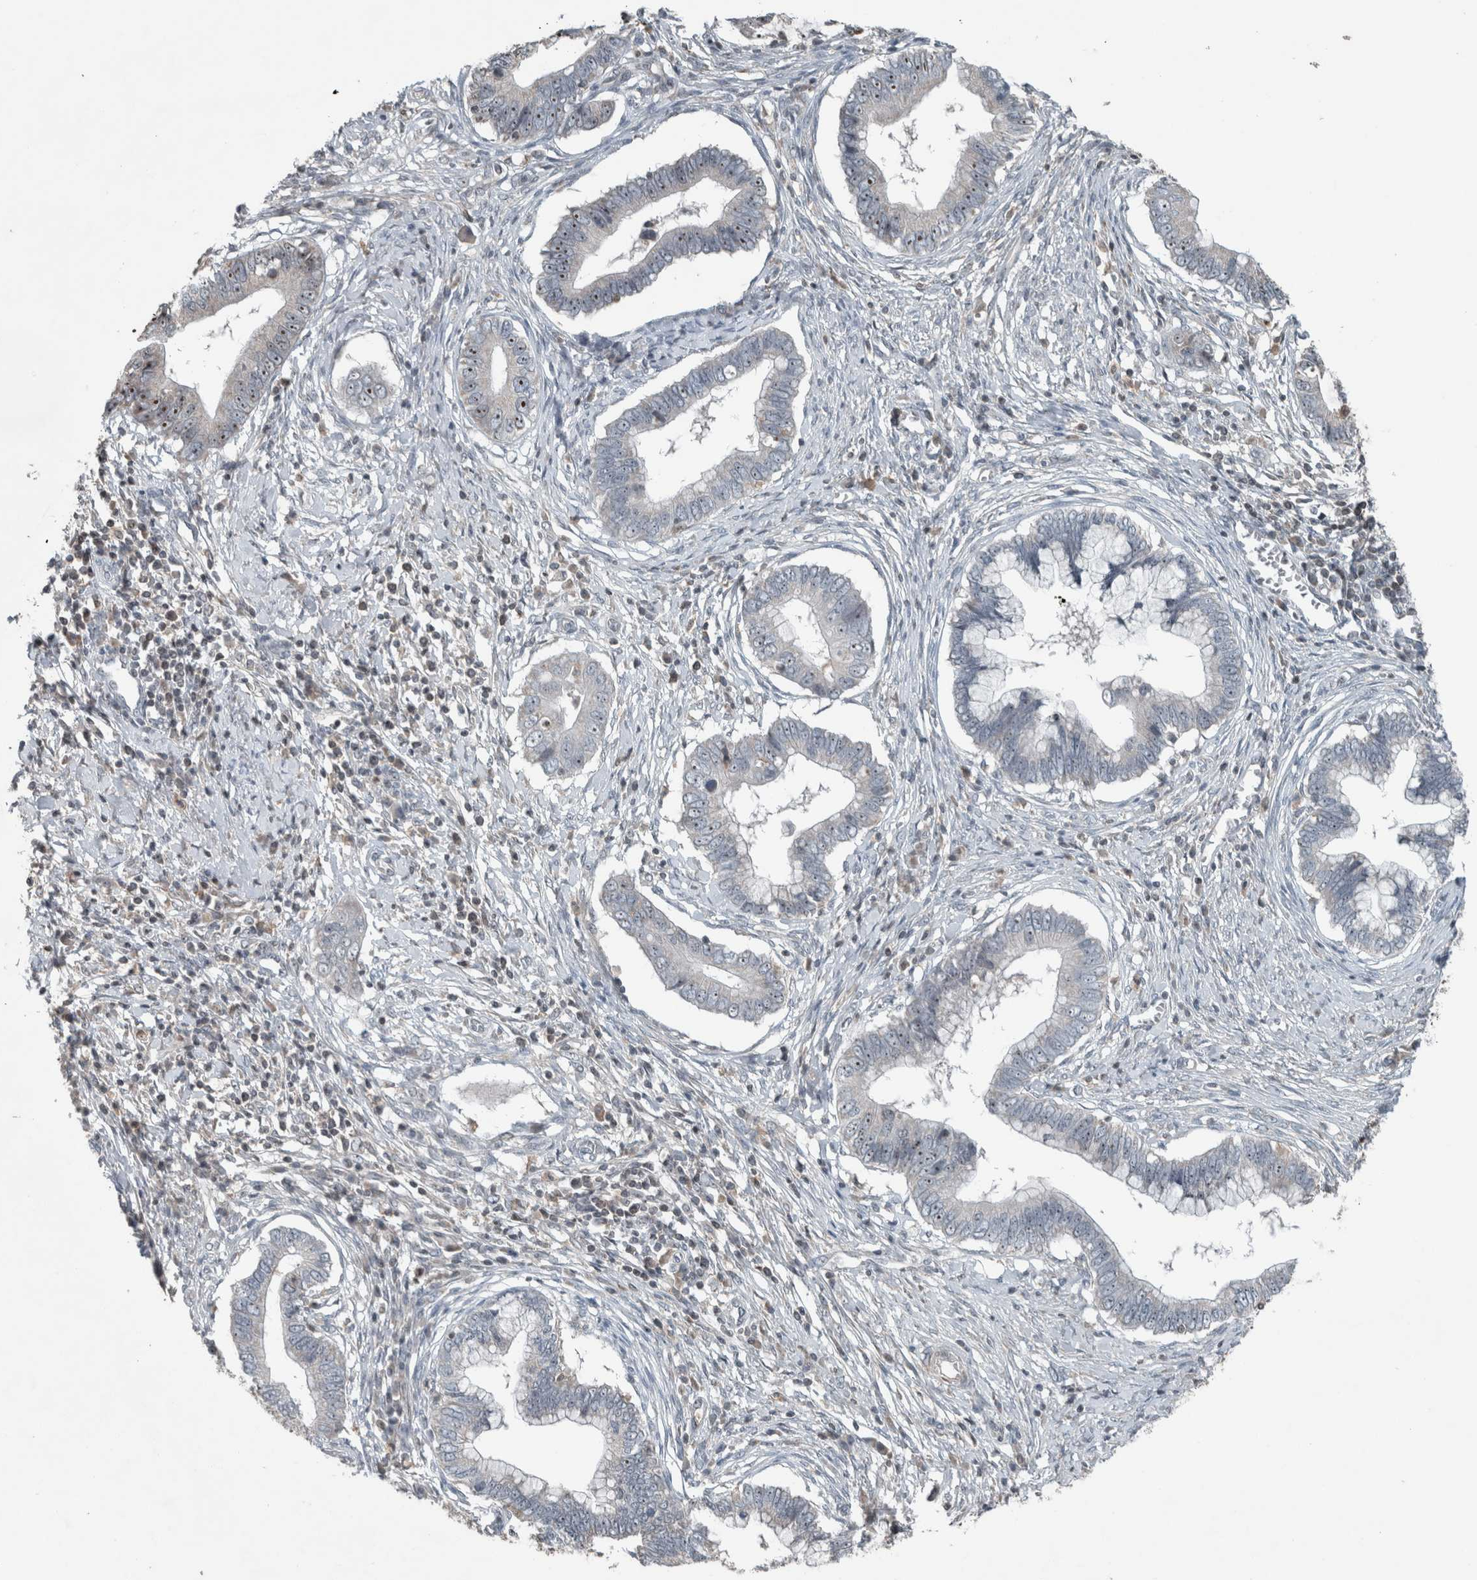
{"staining": {"intensity": "strong", "quantity": "25%-75%", "location": "nuclear"}, "tissue": "cervical cancer", "cell_type": "Tumor cells", "image_type": "cancer", "snomed": [{"axis": "morphology", "description": "Adenocarcinoma, NOS"}, {"axis": "topography", "description": "Cervix"}], "caption": "There is high levels of strong nuclear positivity in tumor cells of adenocarcinoma (cervical), as demonstrated by immunohistochemical staining (brown color).", "gene": "RPF1", "patient": {"sex": "female", "age": 44}}